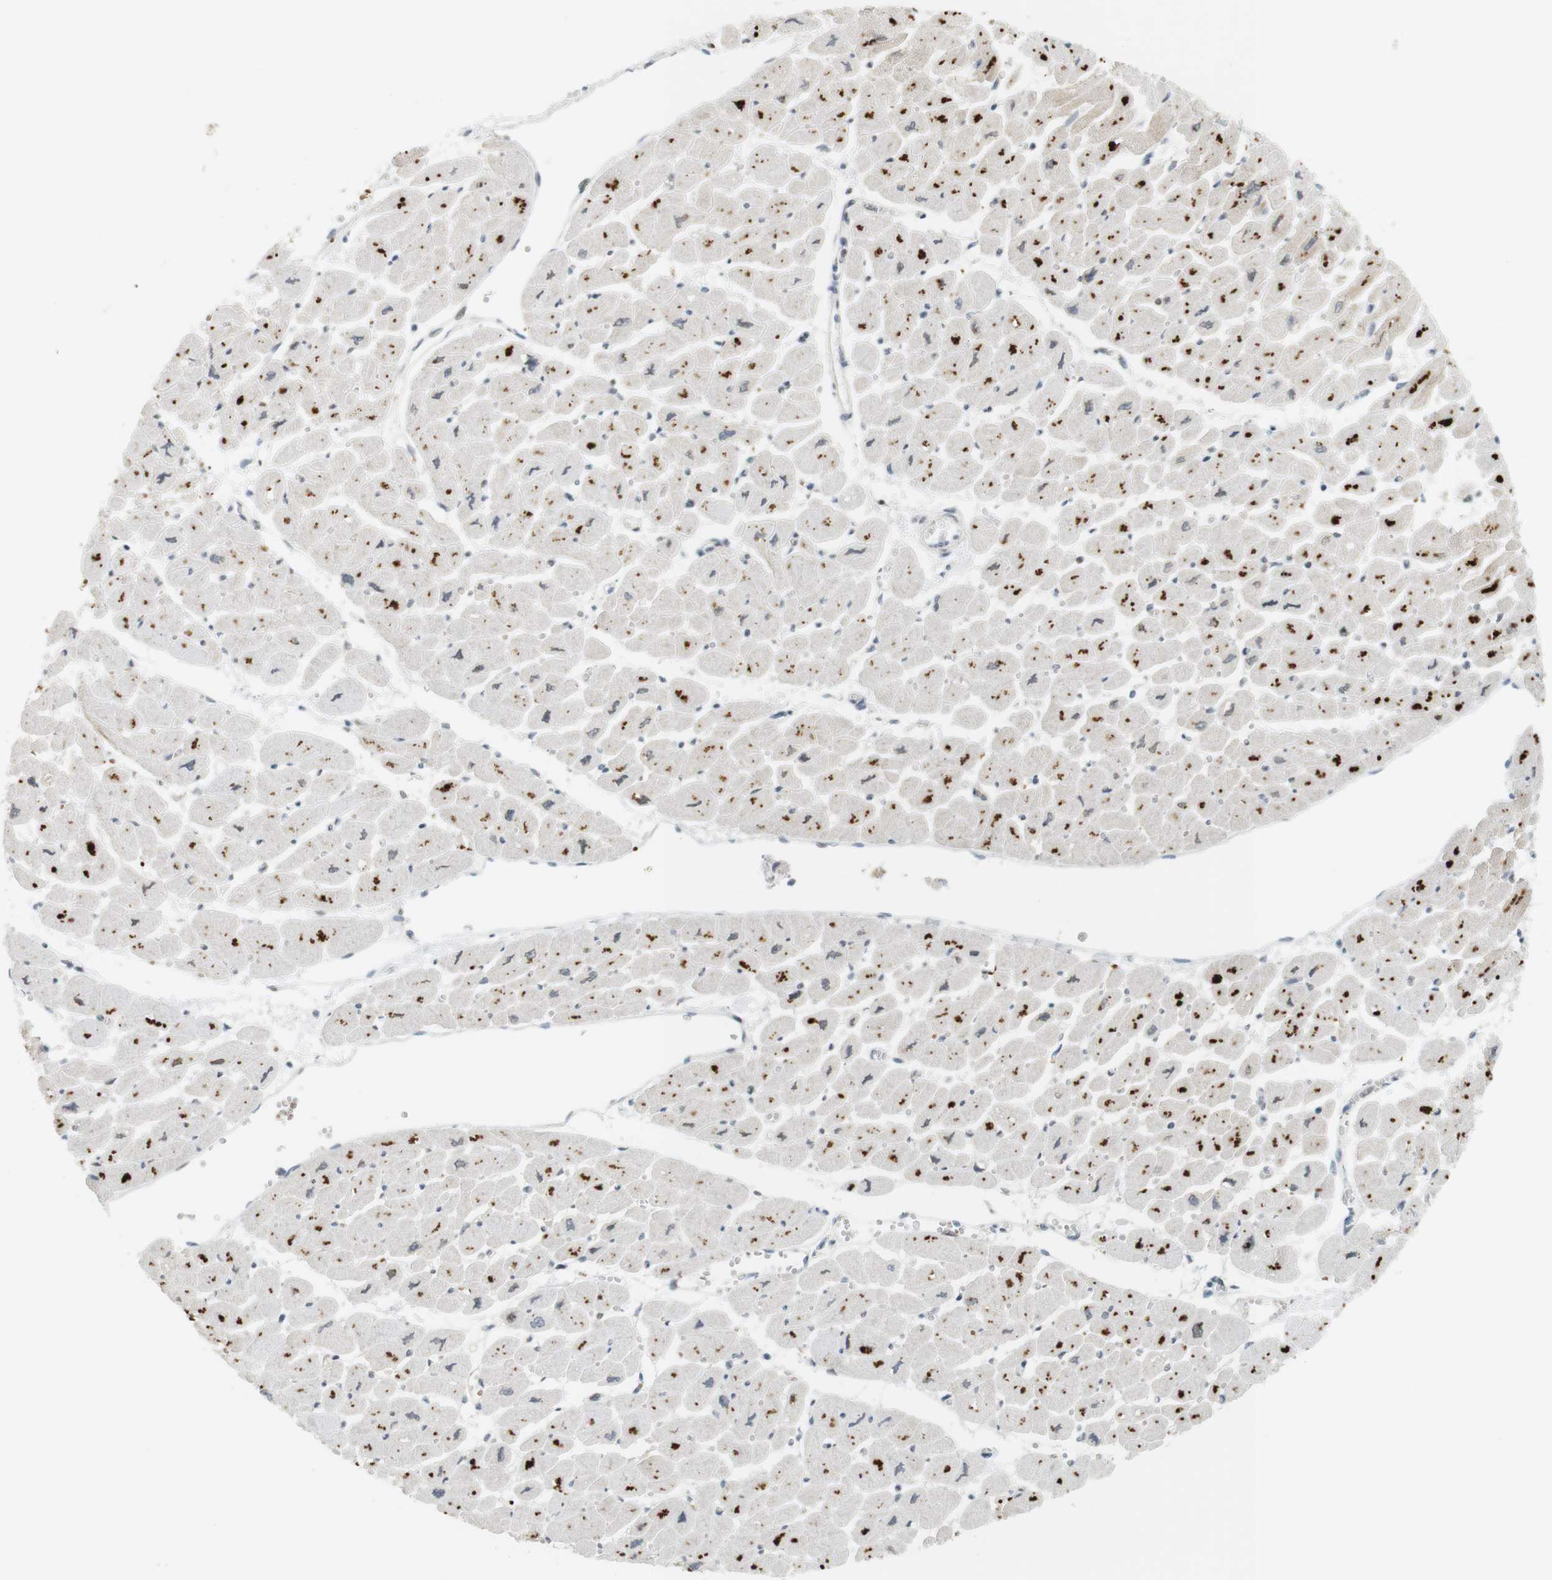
{"staining": {"intensity": "moderate", "quantity": "25%-75%", "location": "cytoplasmic/membranous"}, "tissue": "heart muscle", "cell_type": "Cardiomyocytes", "image_type": "normal", "snomed": [{"axis": "morphology", "description": "Normal tissue, NOS"}, {"axis": "topography", "description": "Heart"}], "caption": "Heart muscle stained for a protein shows moderate cytoplasmic/membranous positivity in cardiomyocytes. (brown staining indicates protein expression, while blue staining denotes nuclei).", "gene": "DMC1", "patient": {"sex": "female", "age": 54}}